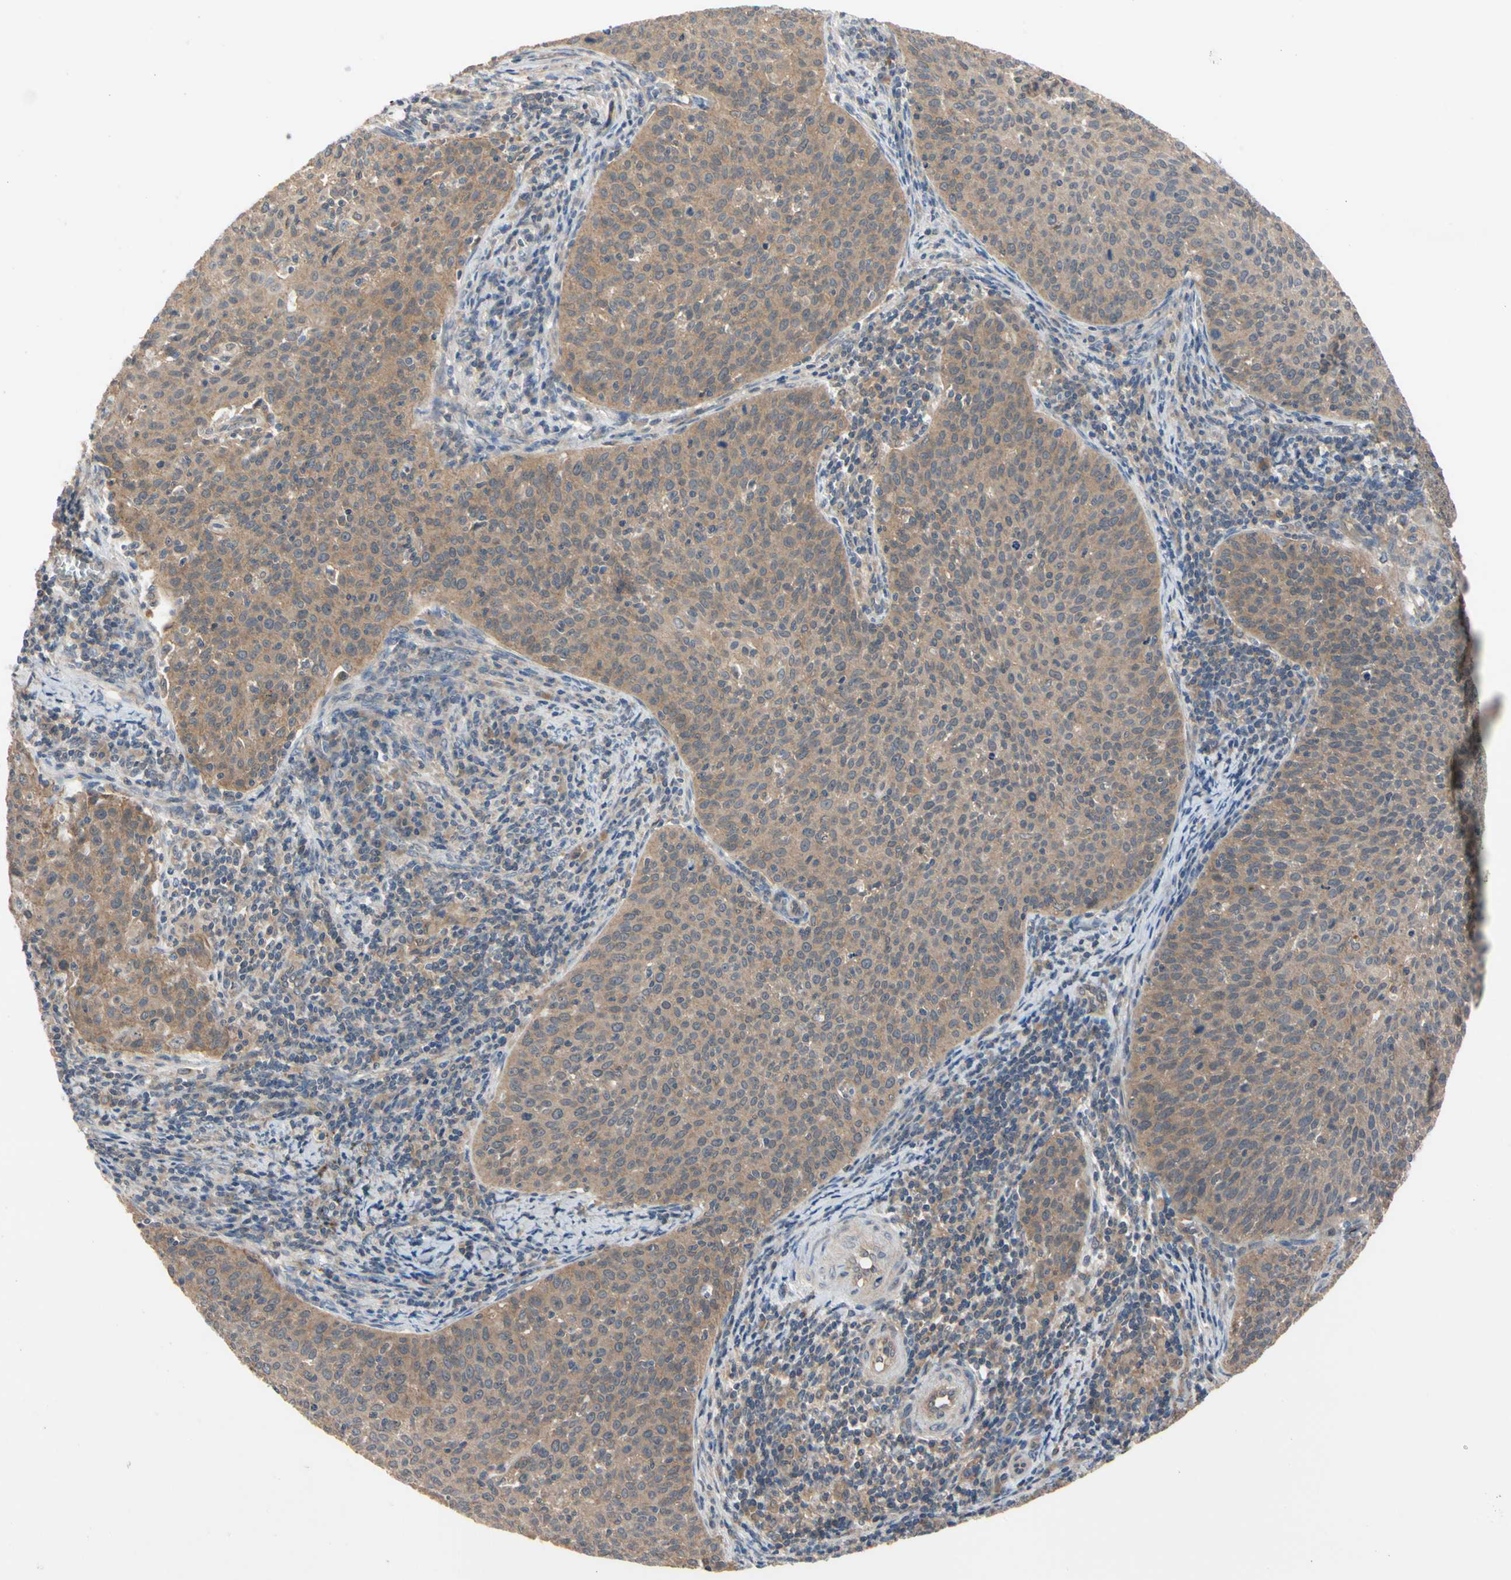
{"staining": {"intensity": "moderate", "quantity": ">75%", "location": "cytoplasmic/membranous"}, "tissue": "cervical cancer", "cell_type": "Tumor cells", "image_type": "cancer", "snomed": [{"axis": "morphology", "description": "Squamous cell carcinoma, NOS"}, {"axis": "topography", "description": "Cervix"}], "caption": "Tumor cells exhibit moderate cytoplasmic/membranous staining in about >75% of cells in squamous cell carcinoma (cervical).", "gene": "DPP8", "patient": {"sex": "female", "age": 38}}